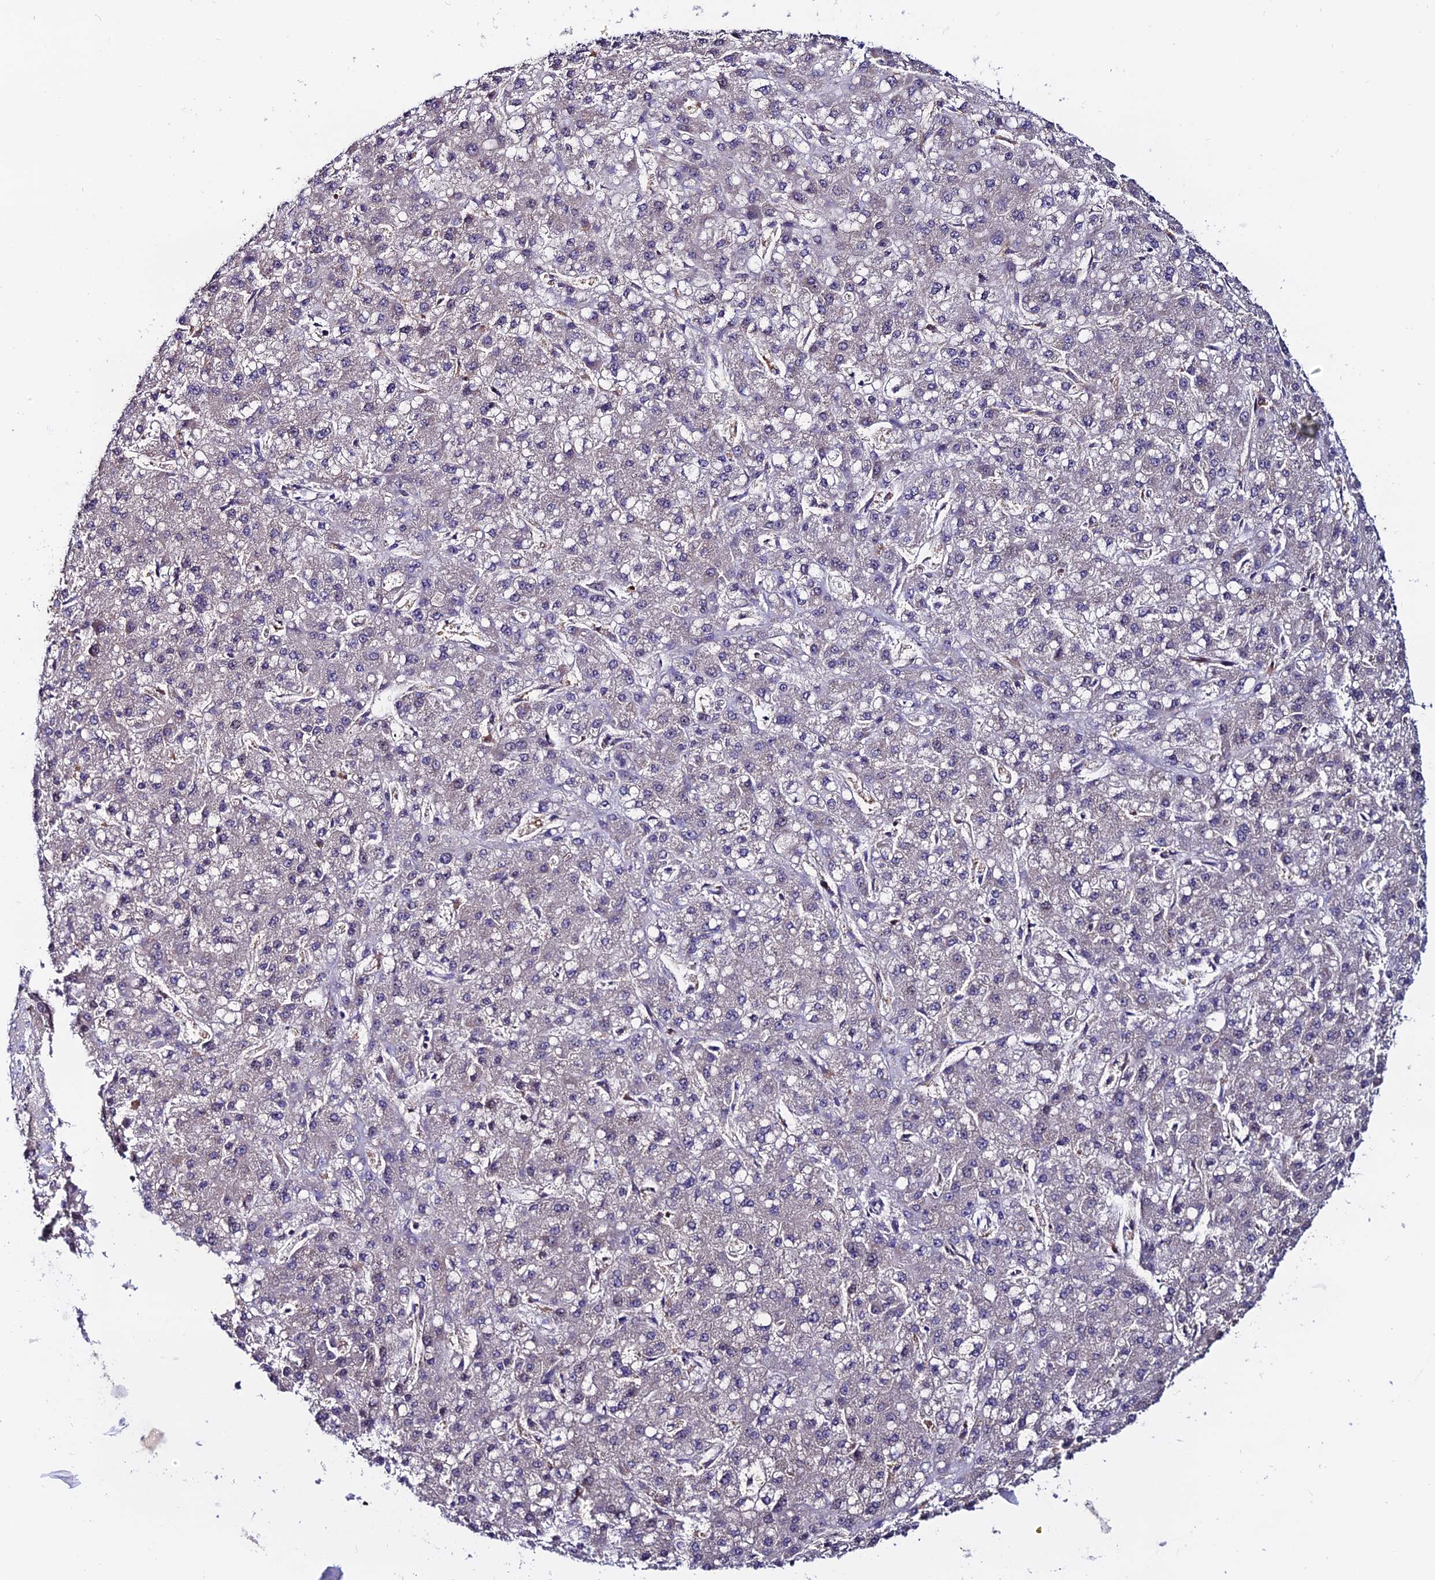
{"staining": {"intensity": "negative", "quantity": "none", "location": "none"}, "tissue": "liver cancer", "cell_type": "Tumor cells", "image_type": "cancer", "snomed": [{"axis": "morphology", "description": "Carcinoma, Hepatocellular, NOS"}, {"axis": "topography", "description": "Liver"}], "caption": "Immunohistochemistry photomicrograph of human liver cancer stained for a protein (brown), which reveals no expression in tumor cells.", "gene": "FZD8", "patient": {"sex": "male", "age": 67}}